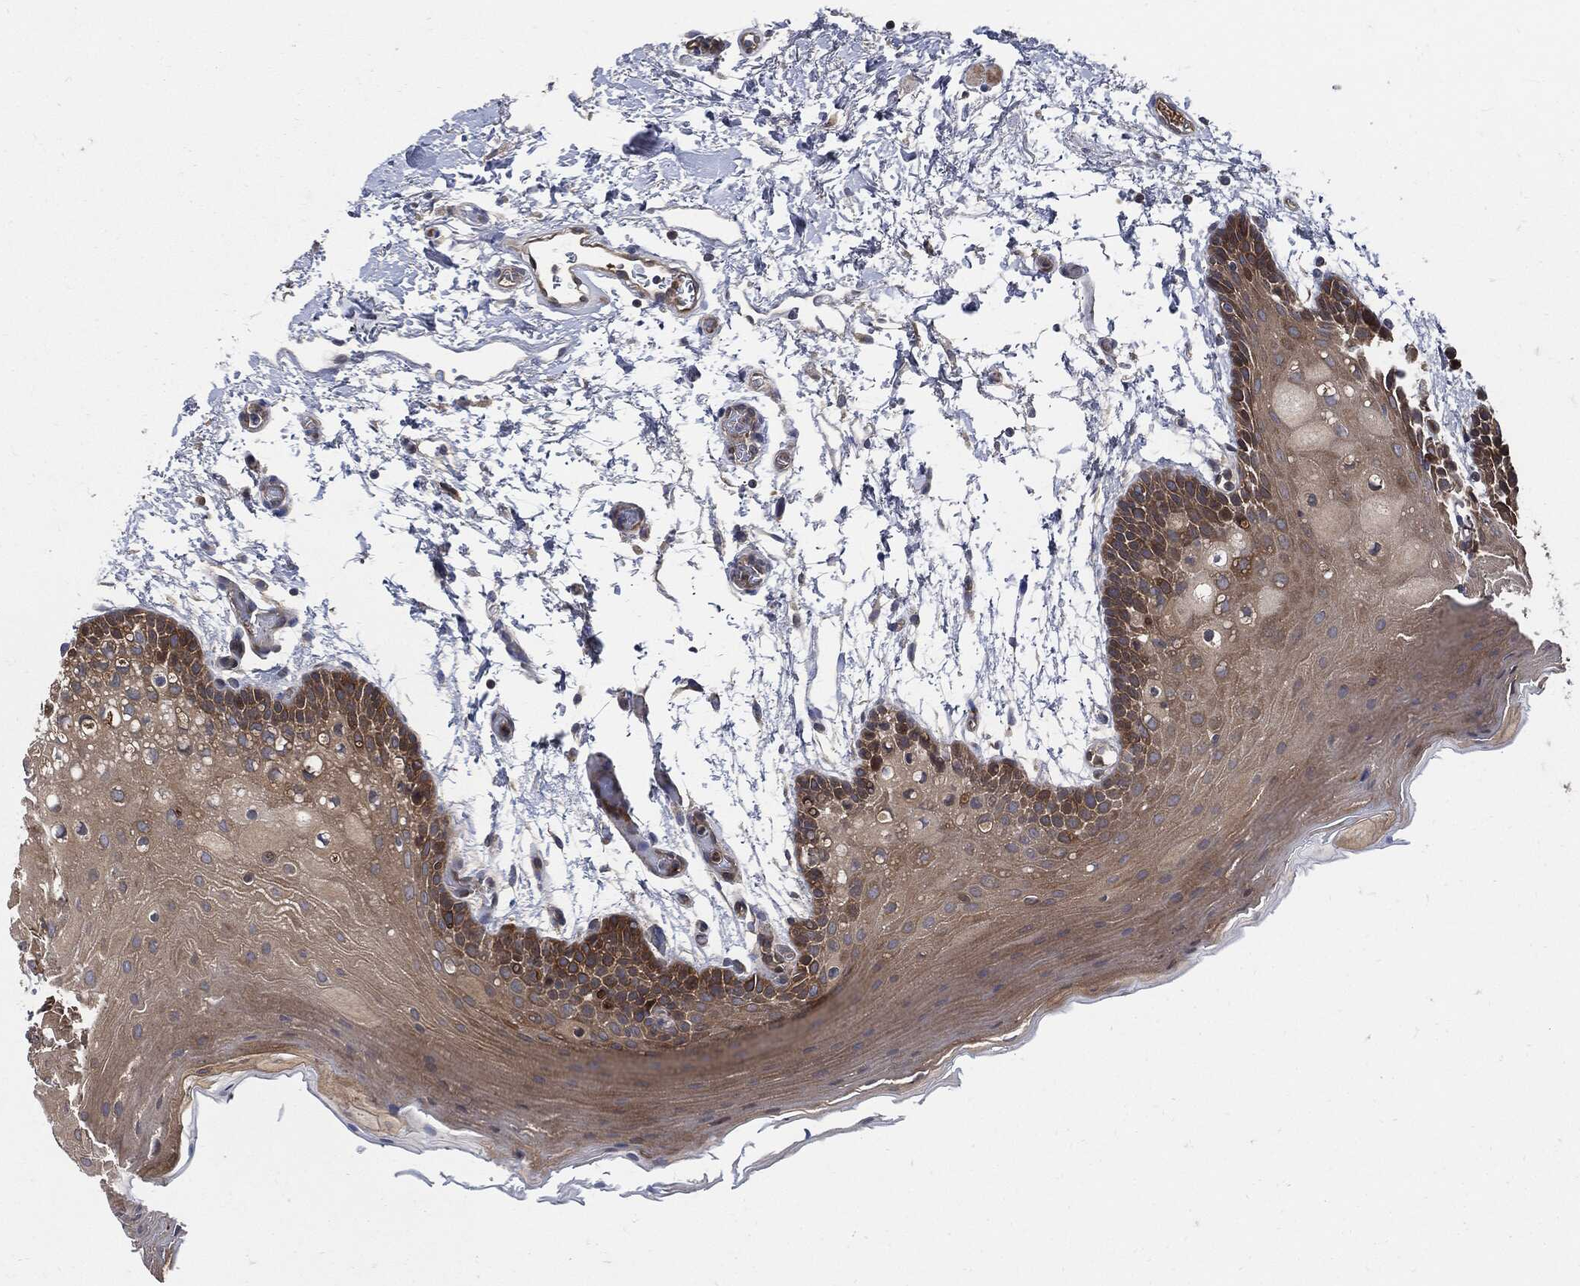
{"staining": {"intensity": "moderate", "quantity": ">75%", "location": "cytoplasmic/membranous"}, "tissue": "oral mucosa", "cell_type": "Squamous epithelial cells", "image_type": "normal", "snomed": [{"axis": "morphology", "description": "Normal tissue, NOS"}, {"axis": "topography", "description": "Oral tissue"}], "caption": "An IHC image of benign tissue is shown. Protein staining in brown labels moderate cytoplasmic/membranous positivity in oral mucosa within squamous epithelial cells. (DAB (3,3'-diaminobenzidine) IHC, brown staining for protein, blue staining for nuclei).", "gene": "XPNPEP1", "patient": {"sex": "male", "age": 62}}